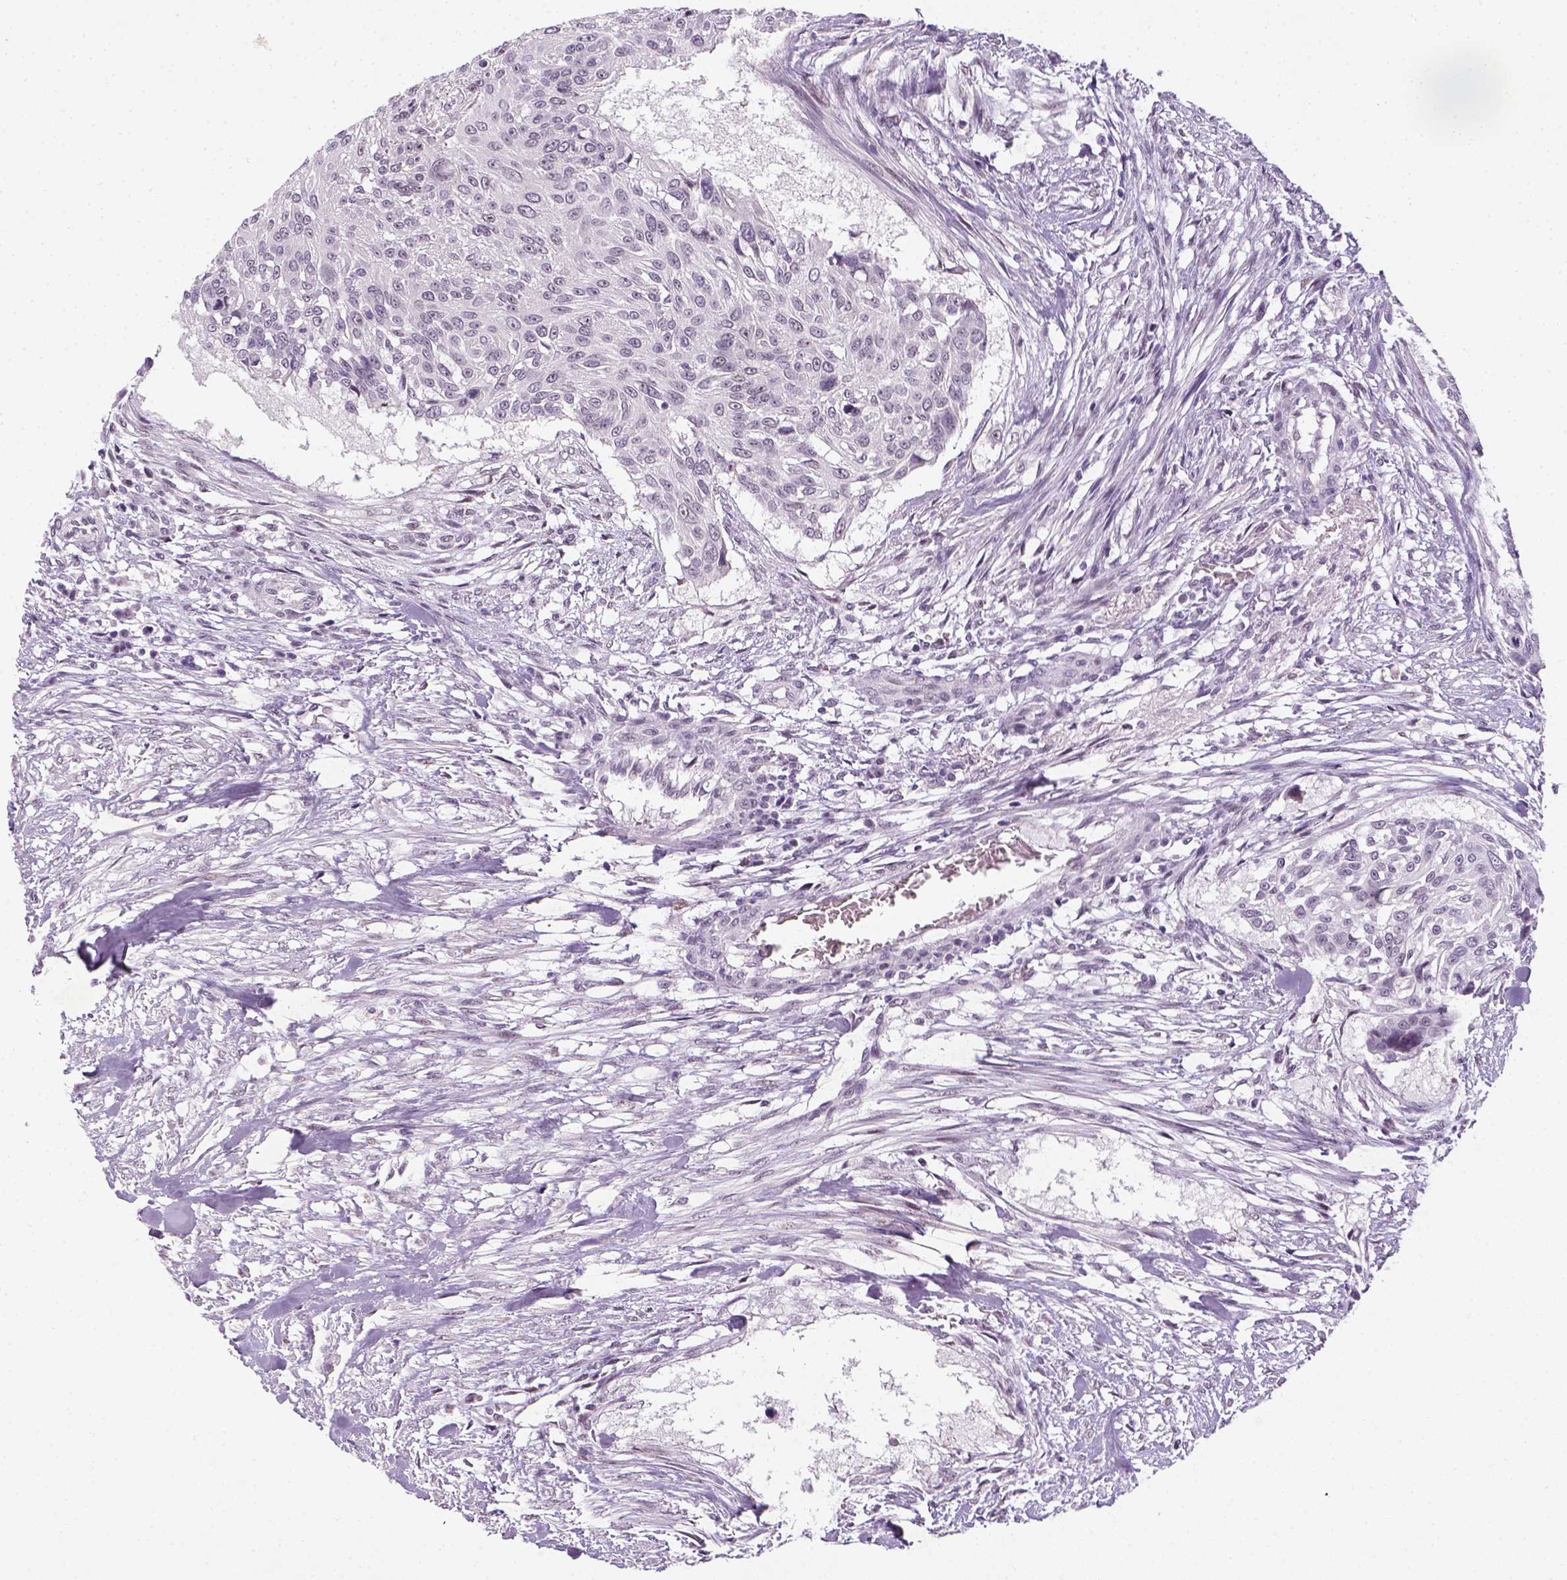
{"staining": {"intensity": "negative", "quantity": "none", "location": "none"}, "tissue": "urothelial cancer", "cell_type": "Tumor cells", "image_type": "cancer", "snomed": [{"axis": "morphology", "description": "Urothelial carcinoma, NOS"}, {"axis": "topography", "description": "Urinary bladder"}], "caption": "The photomicrograph demonstrates no staining of tumor cells in transitional cell carcinoma.", "gene": "MAGEB3", "patient": {"sex": "male", "age": 55}}